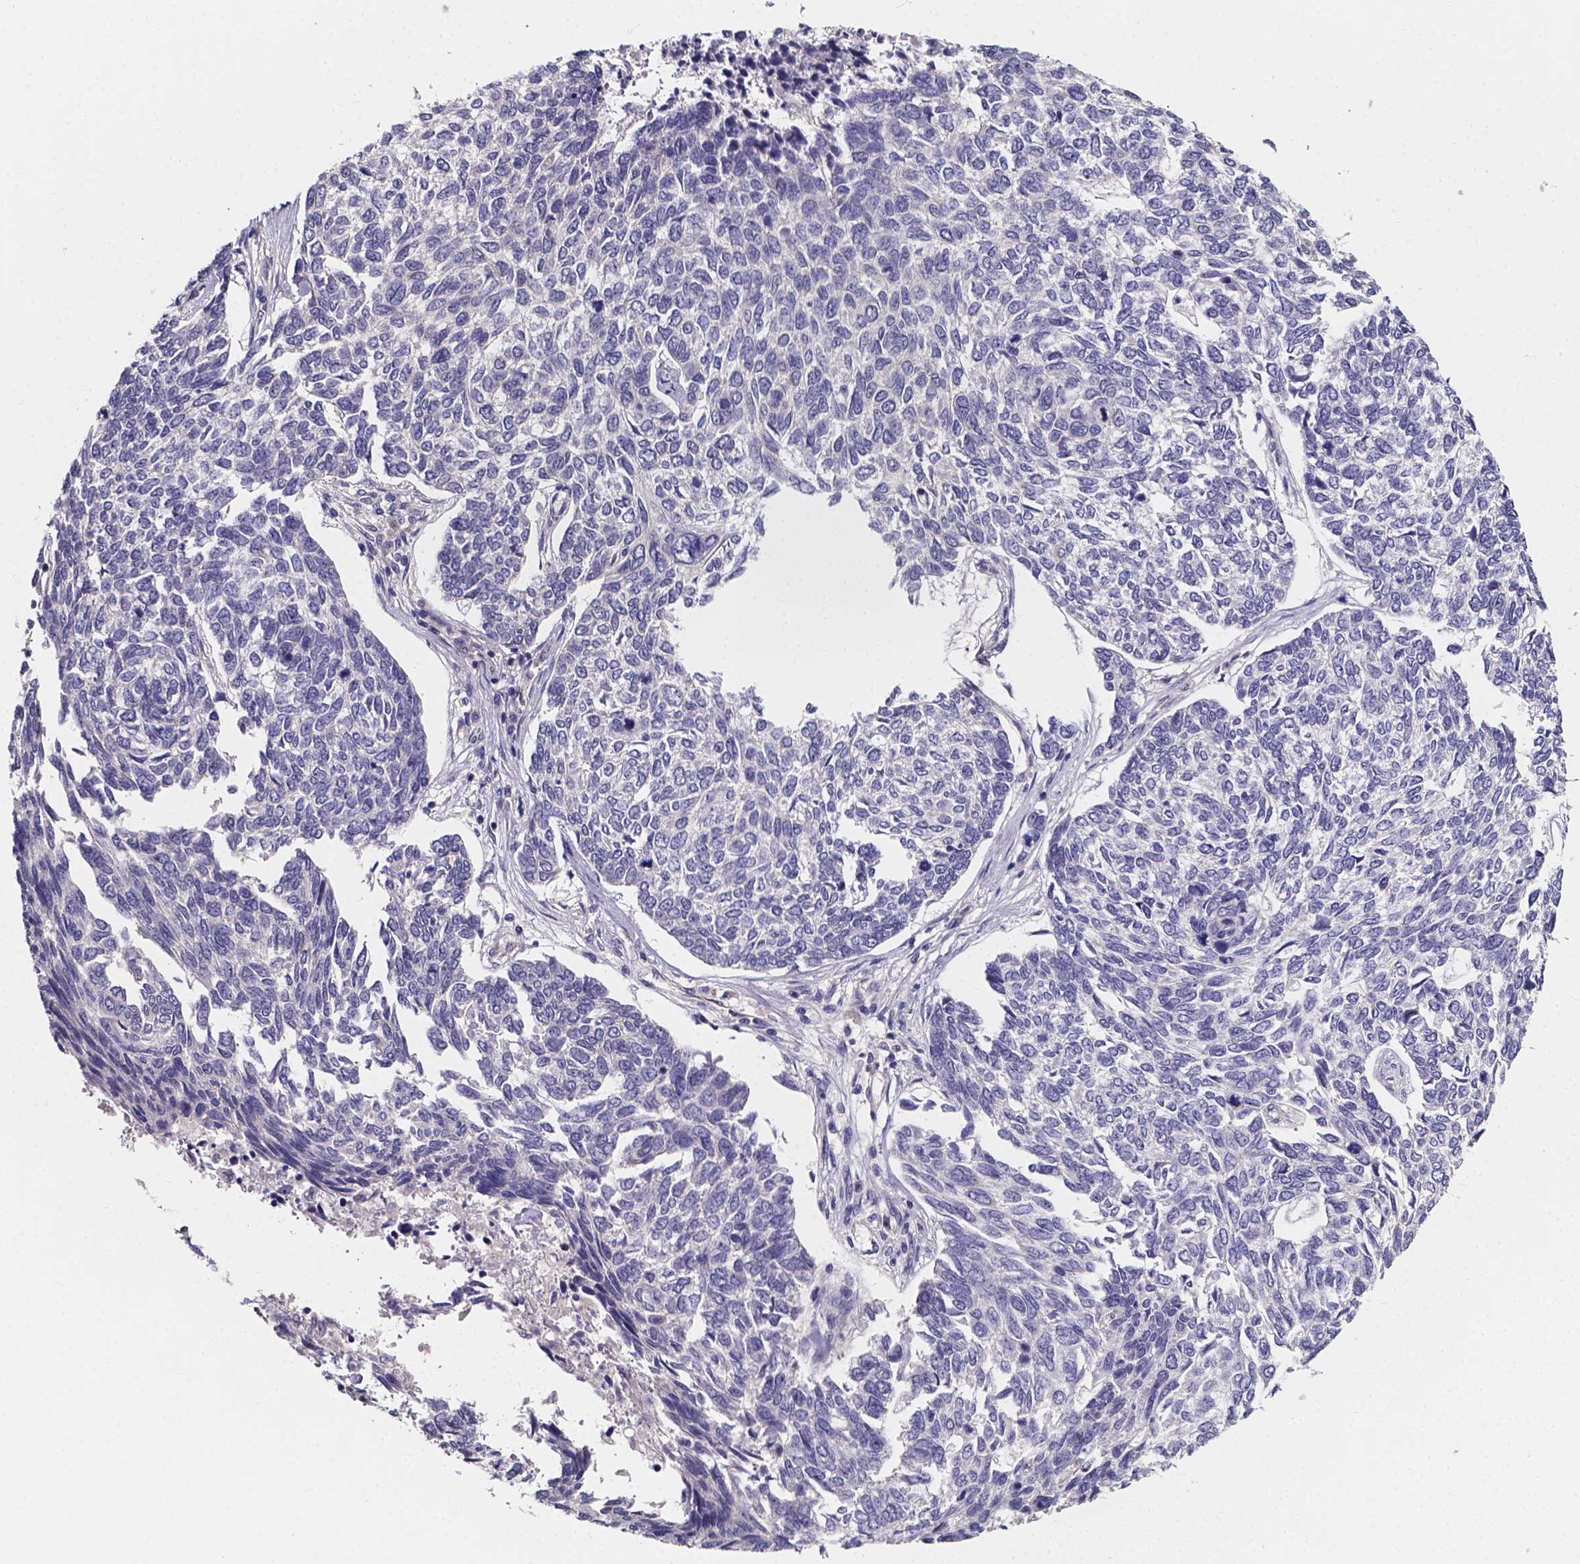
{"staining": {"intensity": "negative", "quantity": "none", "location": "none"}, "tissue": "skin cancer", "cell_type": "Tumor cells", "image_type": "cancer", "snomed": [{"axis": "morphology", "description": "Basal cell carcinoma"}, {"axis": "topography", "description": "Skin"}], "caption": "The micrograph displays no significant staining in tumor cells of skin basal cell carcinoma.", "gene": "THEMIS", "patient": {"sex": "female", "age": 65}}